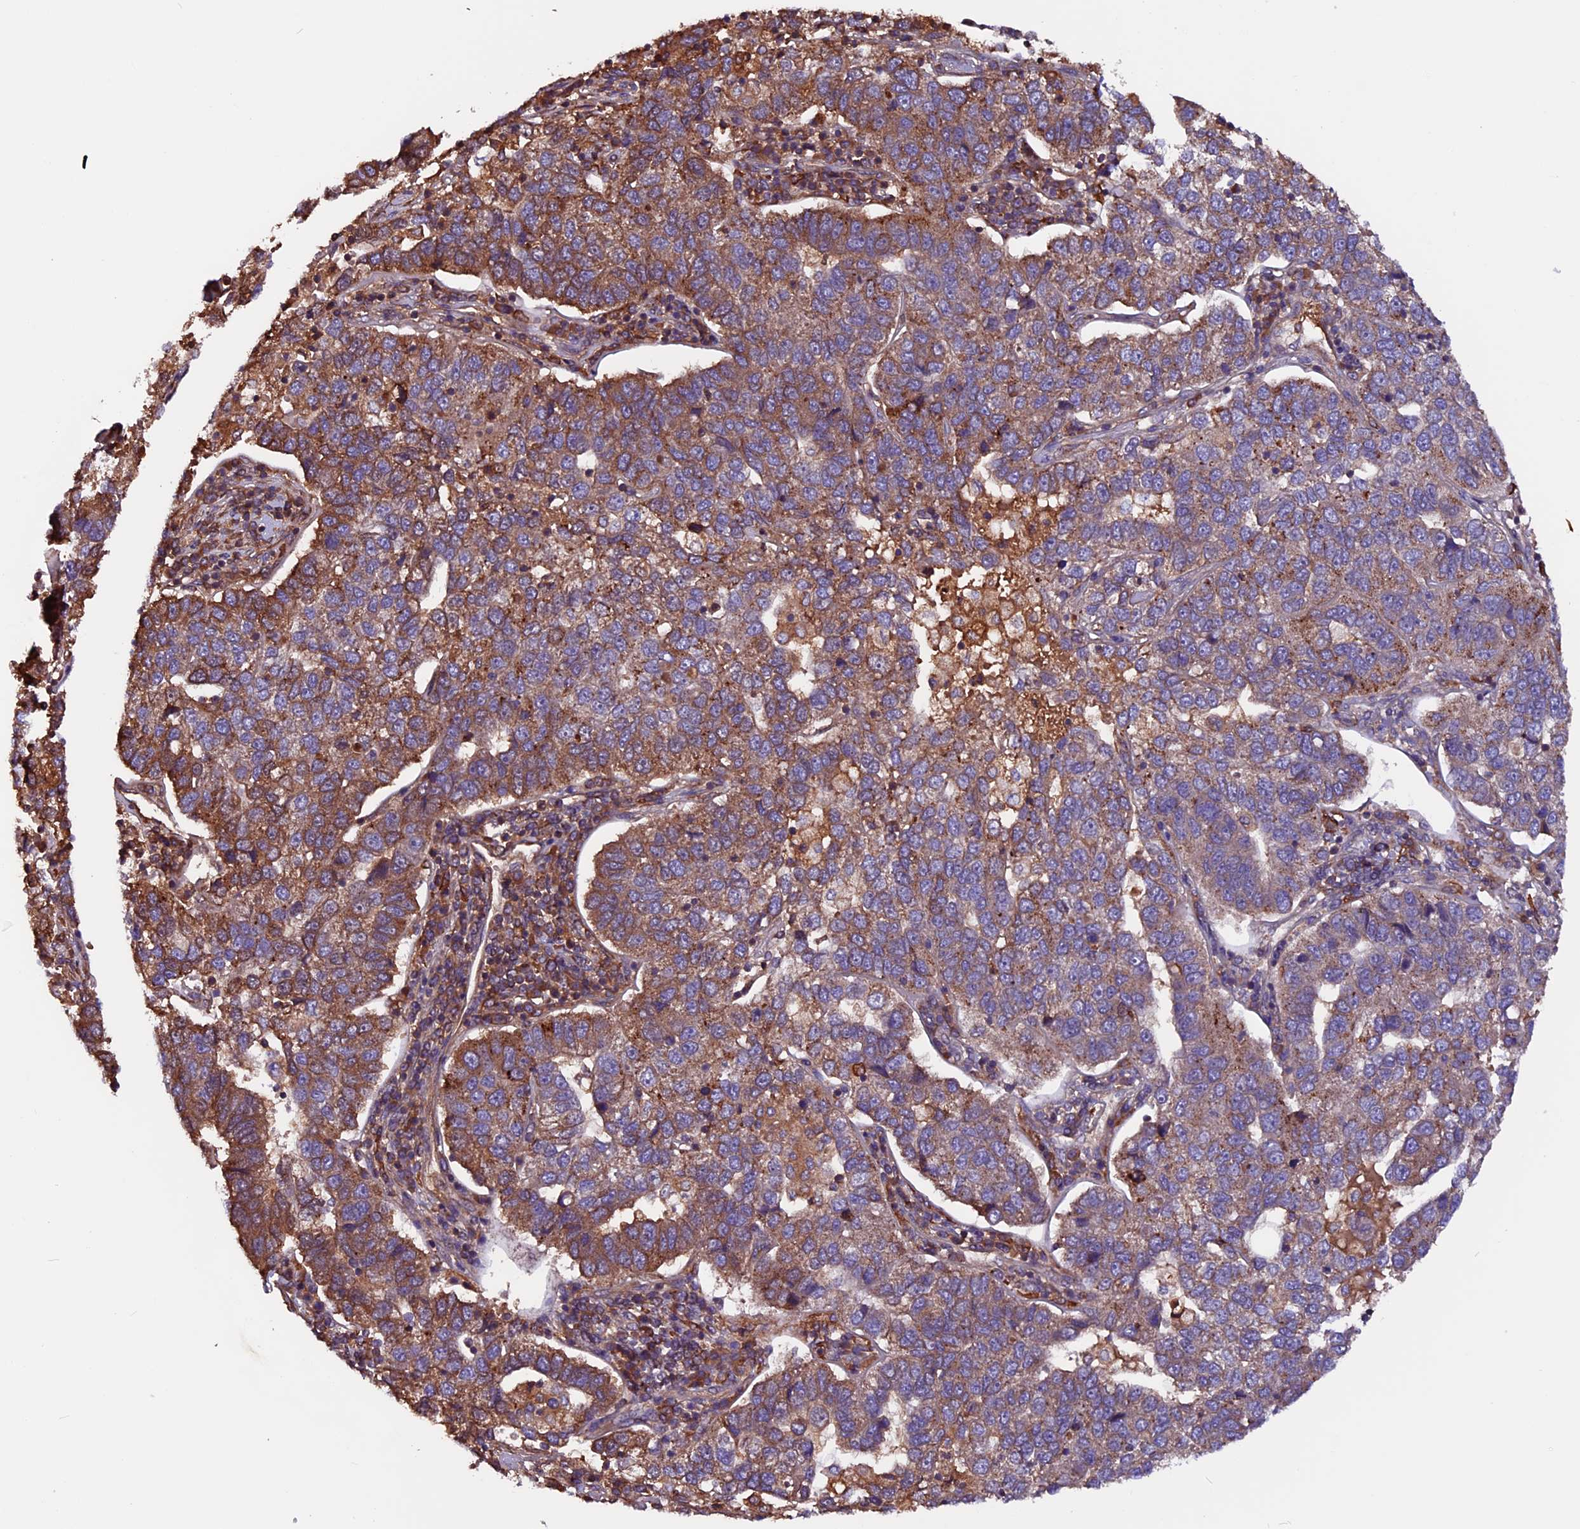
{"staining": {"intensity": "moderate", "quantity": "25%-75%", "location": "cytoplasmic/membranous"}, "tissue": "pancreatic cancer", "cell_type": "Tumor cells", "image_type": "cancer", "snomed": [{"axis": "morphology", "description": "Adenocarcinoma, NOS"}, {"axis": "topography", "description": "Pancreas"}], "caption": "This image exhibits IHC staining of pancreatic cancer, with medium moderate cytoplasmic/membranous positivity in about 25%-75% of tumor cells.", "gene": "ZNF598", "patient": {"sex": "female", "age": 61}}